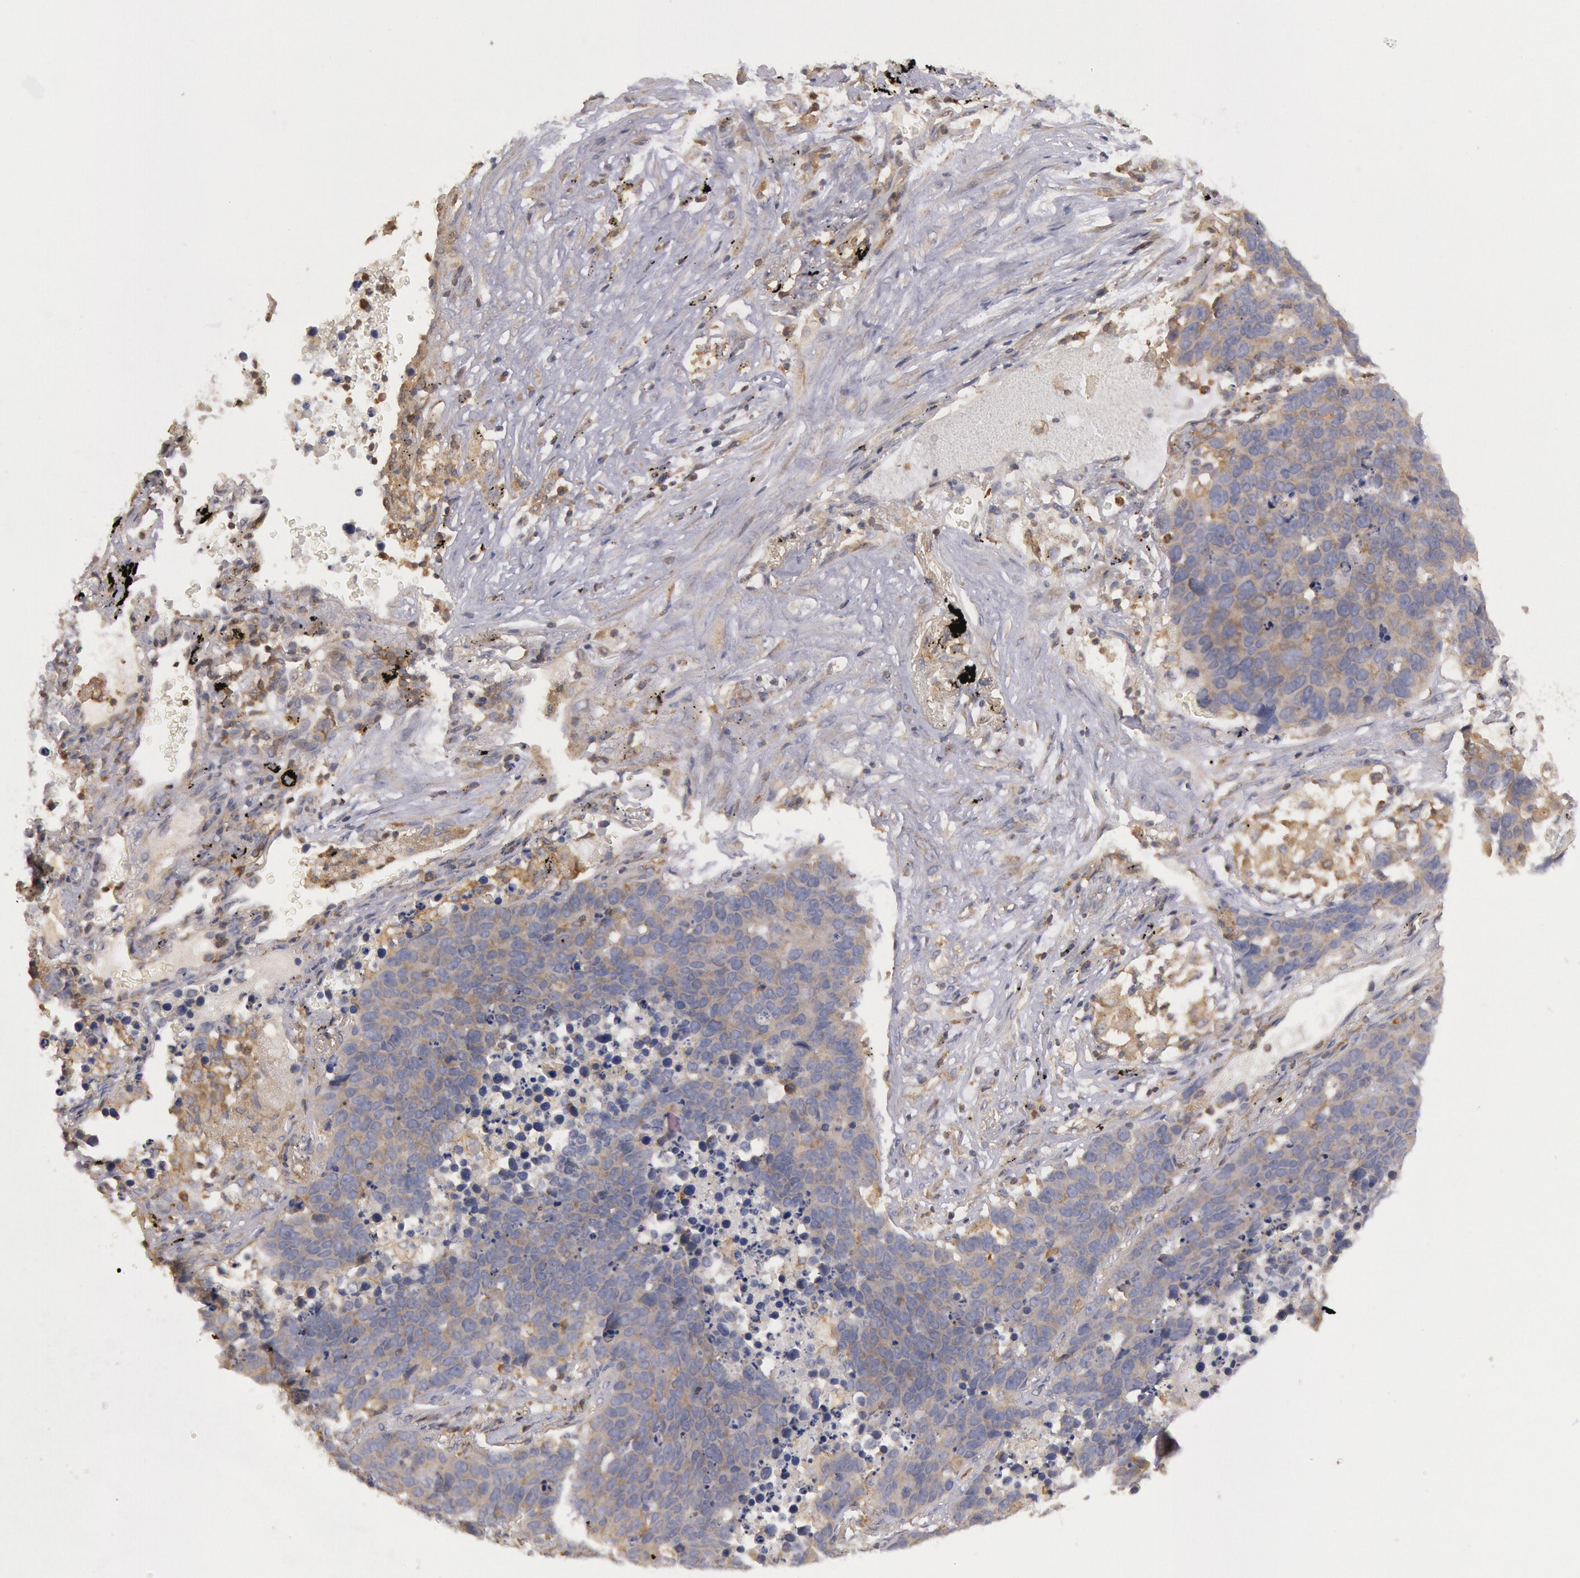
{"staining": {"intensity": "negative", "quantity": "none", "location": "none"}, "tissue": "lung cancer", "cell_type": "Tumor cells", "image_type": "cancer", "snomed": [{"axis": "morphology", "description": "Carcinoid, malignant, NOS"}, {"axis": "topography", "description": "Lung"}], "caption": "This micrograph is of carcinoid (malignant) (lung) stained with immunohistochemistry (IHC) to label a protein in brown with the nuclei are counter-stained blue. There is no expression in tumor cells. The staining was performed using DAB (3,3'-diaminobenzidine) to visualize the protein expression in brown, while the nuclei were stained in blue with hematoxylin (Magnification: 20x).", "gene": "PIK3R1", "patient": {"sex": "male", "age": 60}}